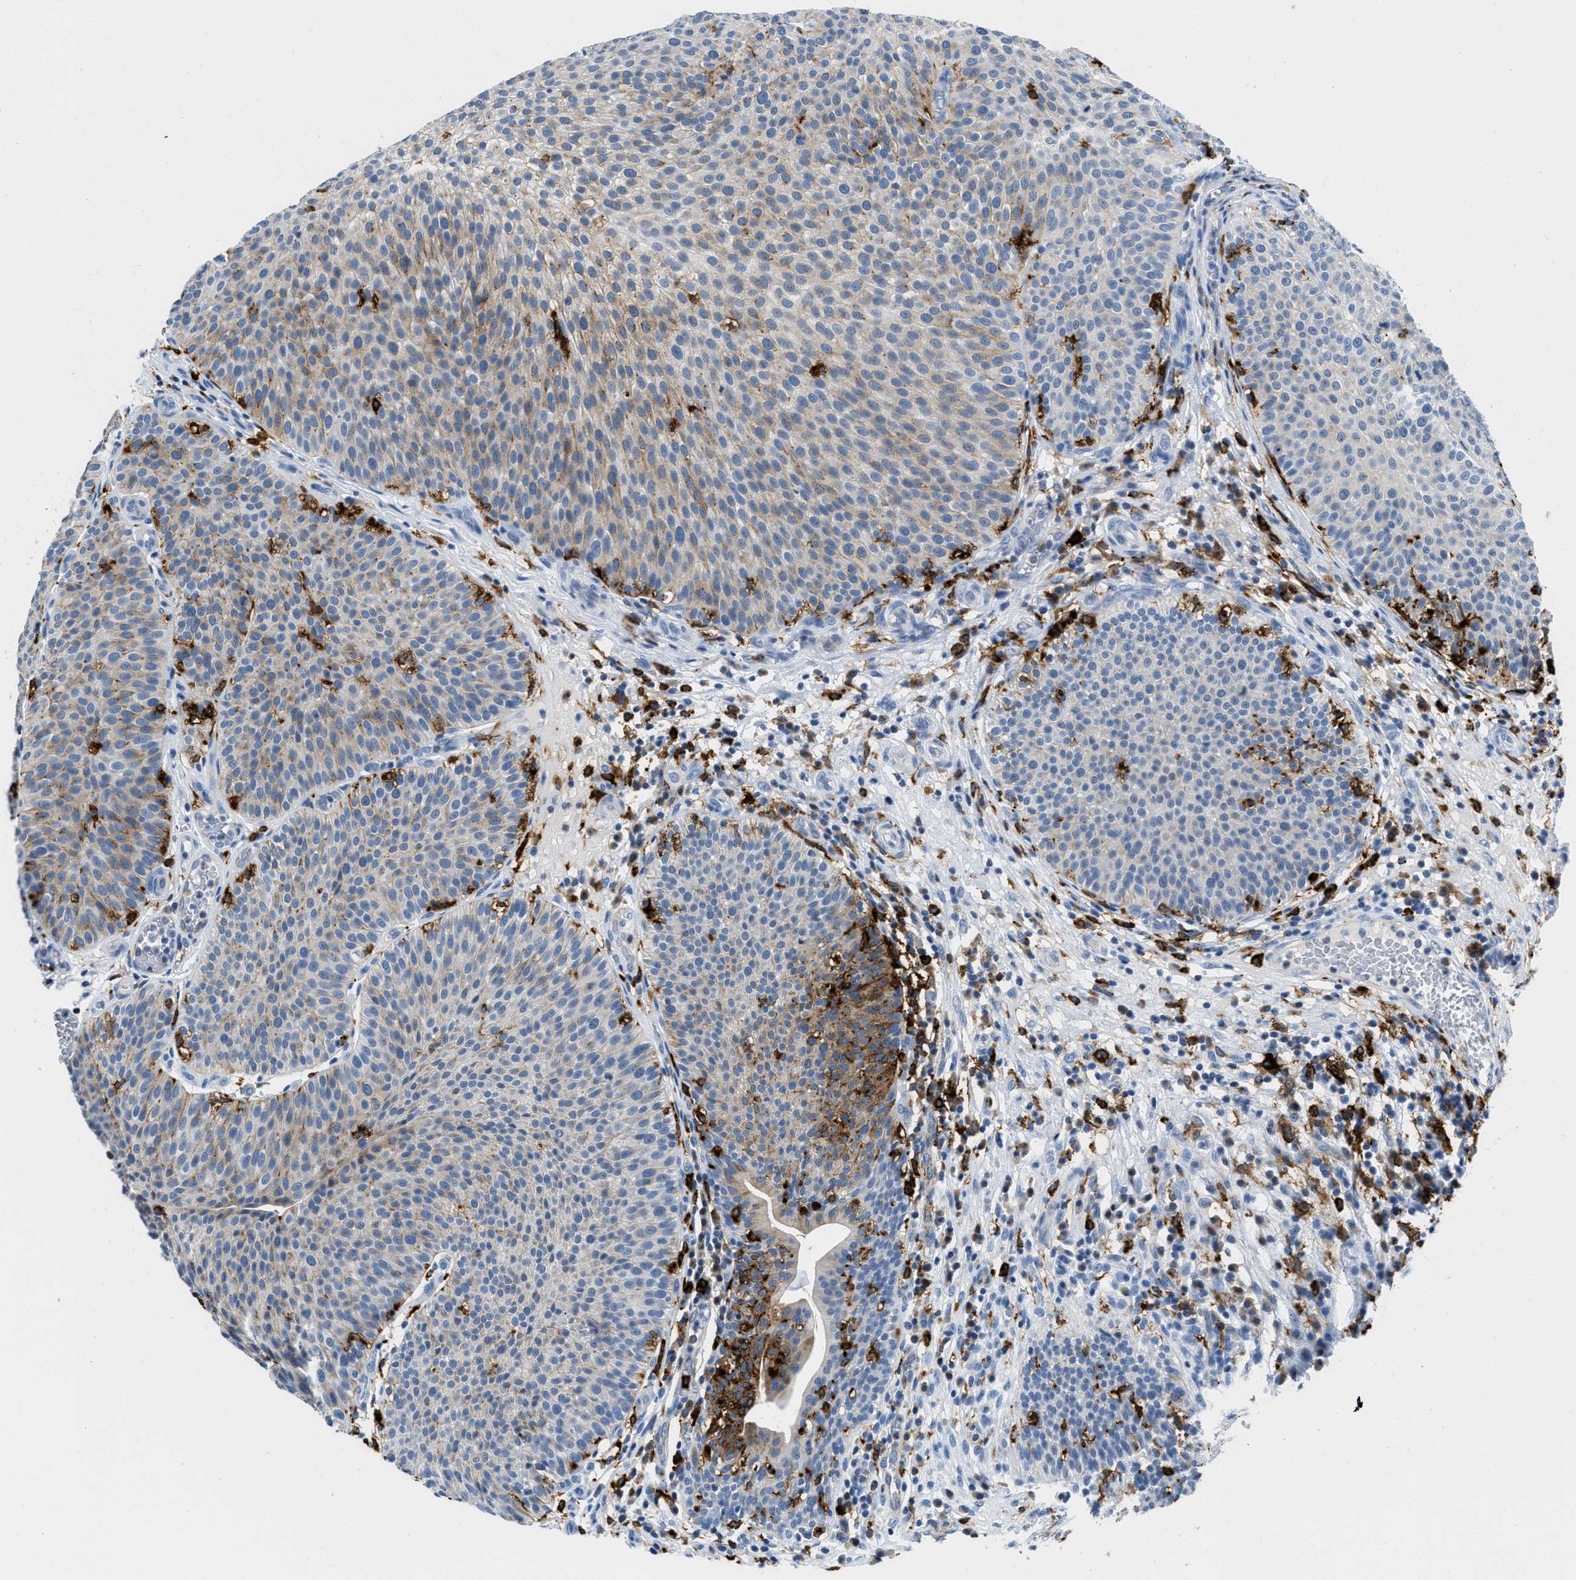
{"staining": {"intensity": "moderate", "quantity": "25%-75%", "location": "cytoplasmic/membranous,nuclear"}, "tissue": "urothelial cancer", "cell_type": "Tumor cells", "image_type": "cancer", "snomed": [{"axis": "morphology", "description": "Urothelial carcinoma, Low grade"}, {"axis": "topography", "description": "Smooth muscle"}, {"axis": "topography", "description": "Urinary bladder"}], "caption": "This histopathology image shows urothelial carcinoma (low-grade) stained with immunohistochemistry (IHC) to label a protein in brown. The cytoplasmic/membranous and nuclear of tumor cells show moderate positivity for the protein. Nuclei are counter-stained blue.", "gene": "CD226", "patient": {"sex": "male", "age": 60}}